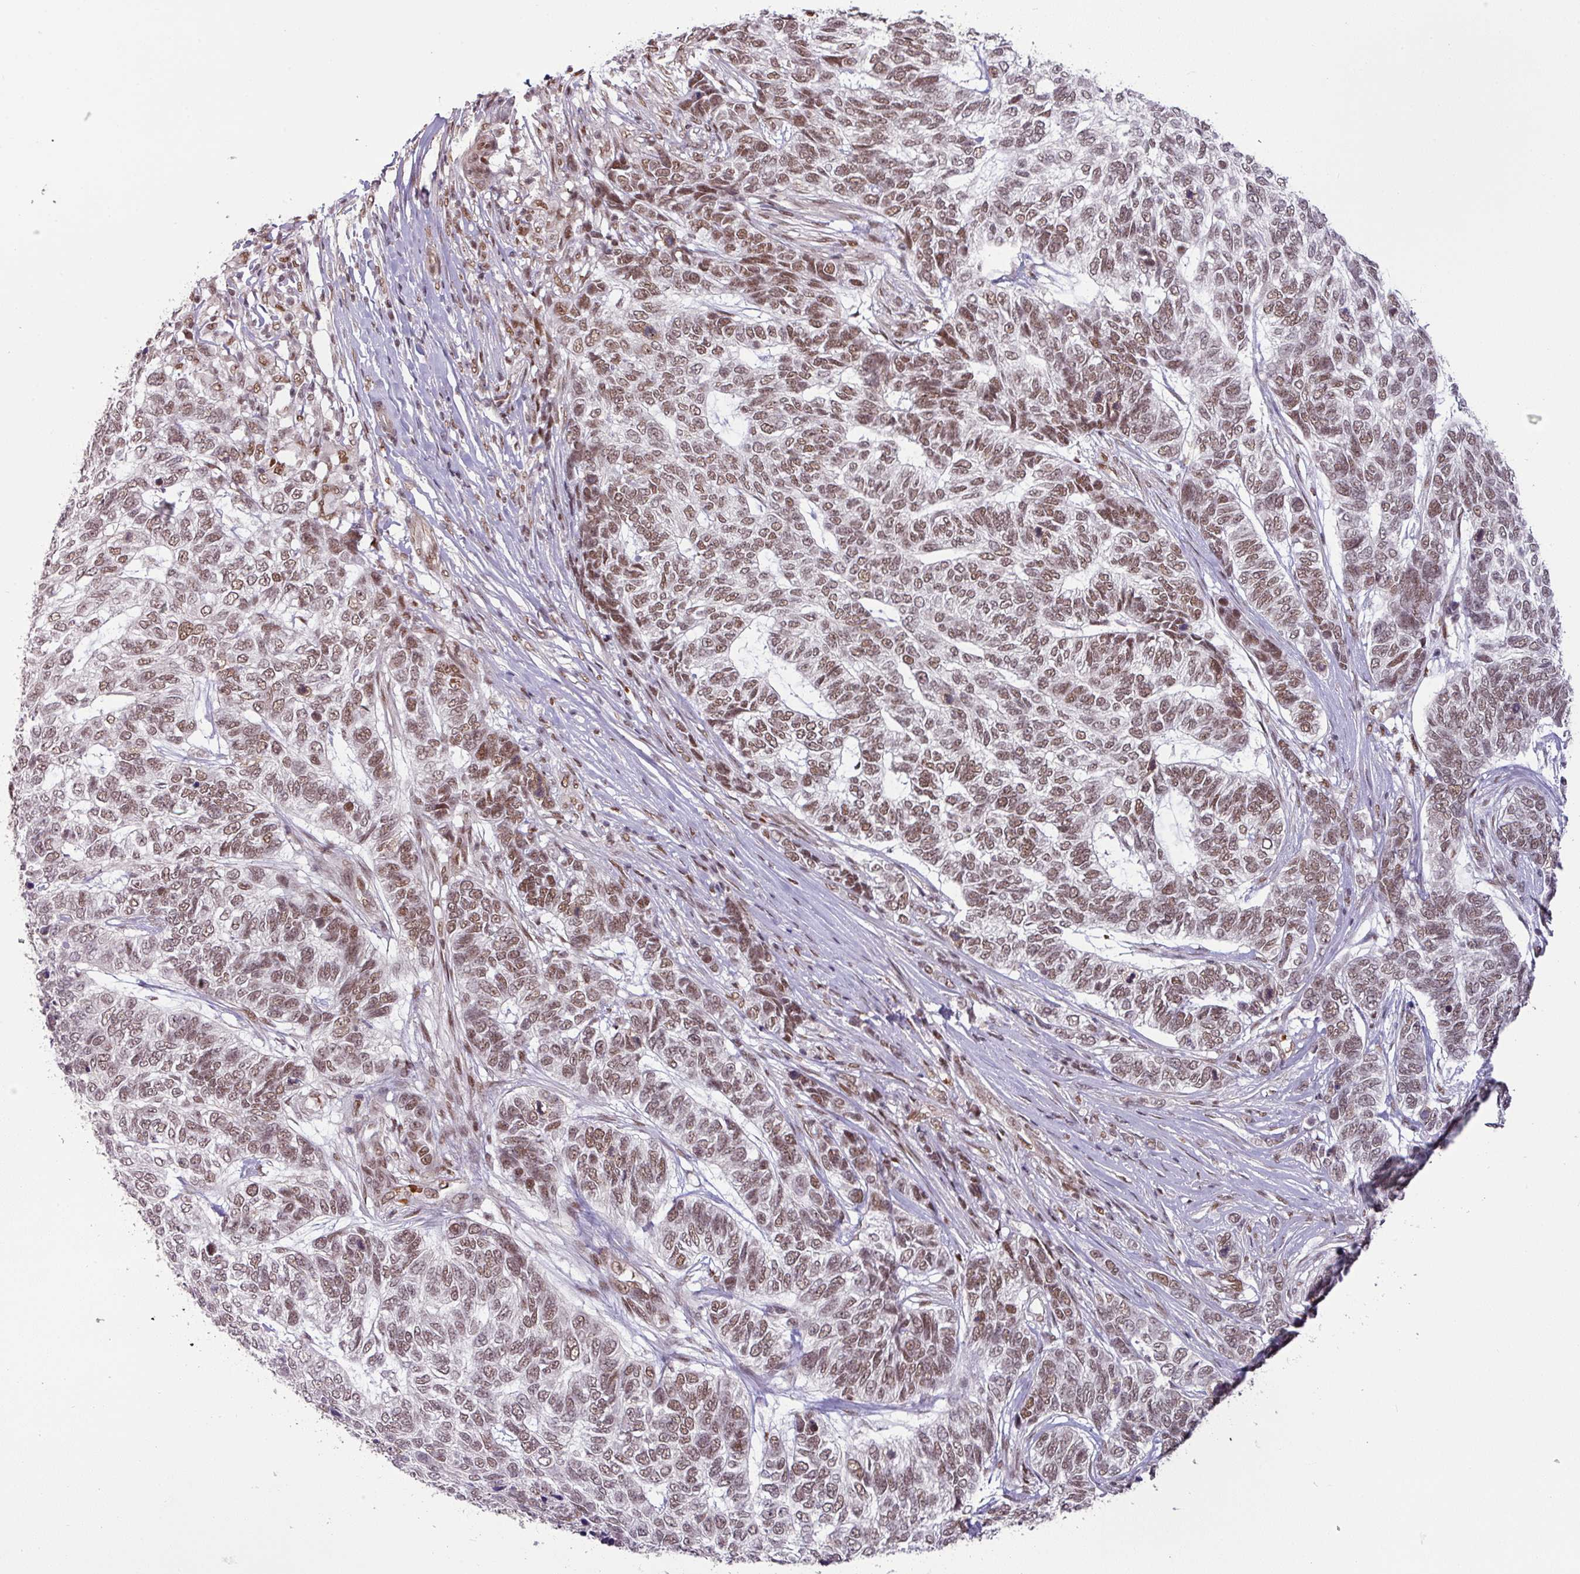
{"staining": {"intensity": "moderate", "quantity": "25%-75%", "location": "nuclear"}, "tissue": "skin cancer", "cell_type": "Tumor cells", "image_type": "cancer", "snomed": [{"axis": "morphology", "description": "Basal cell carcinoma"}, {"axis": "topography", "description": "Skin"}], "caption": "Protein expression analysis of skin basal cell carcinoma demonstrates moderate nuclear positivity in approximately 25%-75% of tumor cells.", "gene": "NCOA5", "patient": {"sex": "female", "age": 65}}